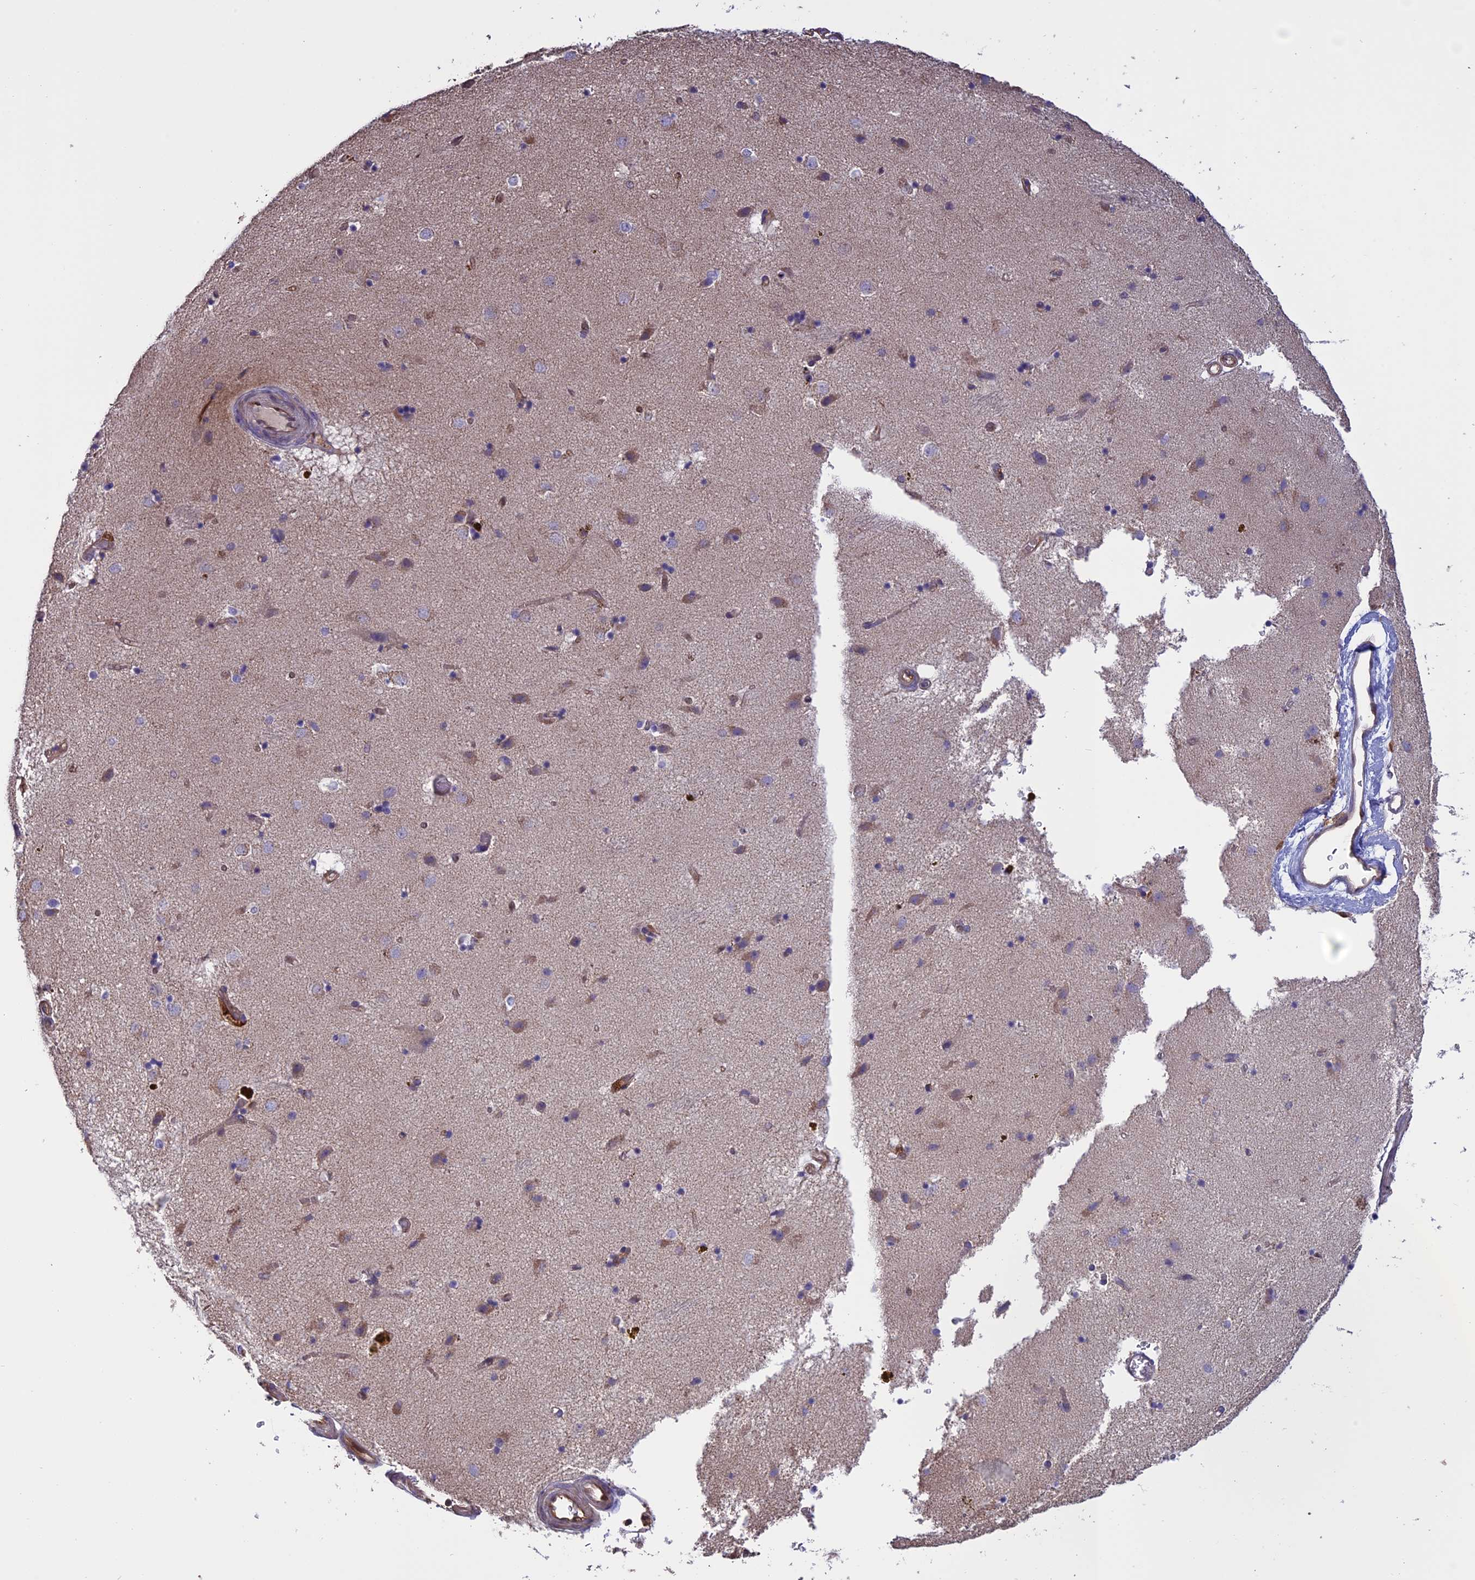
{"staining": {"intensity": "negative", "quantity": "none", "location": "none"}, "tissue": "caudate", "cell_type": "Glial cells", "image_type": "normal", "snomed": [{"axis": "morphology", "description": "Normal tissue, NOS"}, {"axis": "topography", "description": "Lateral ventricle wall"}], "caption": "This is an immunohistochemistry (IHC) micrograph of benign human caudate. There is no expression in glial cells.", "gene": "ARHGAP18", "patient": {"sex": "male", "age": 70}}